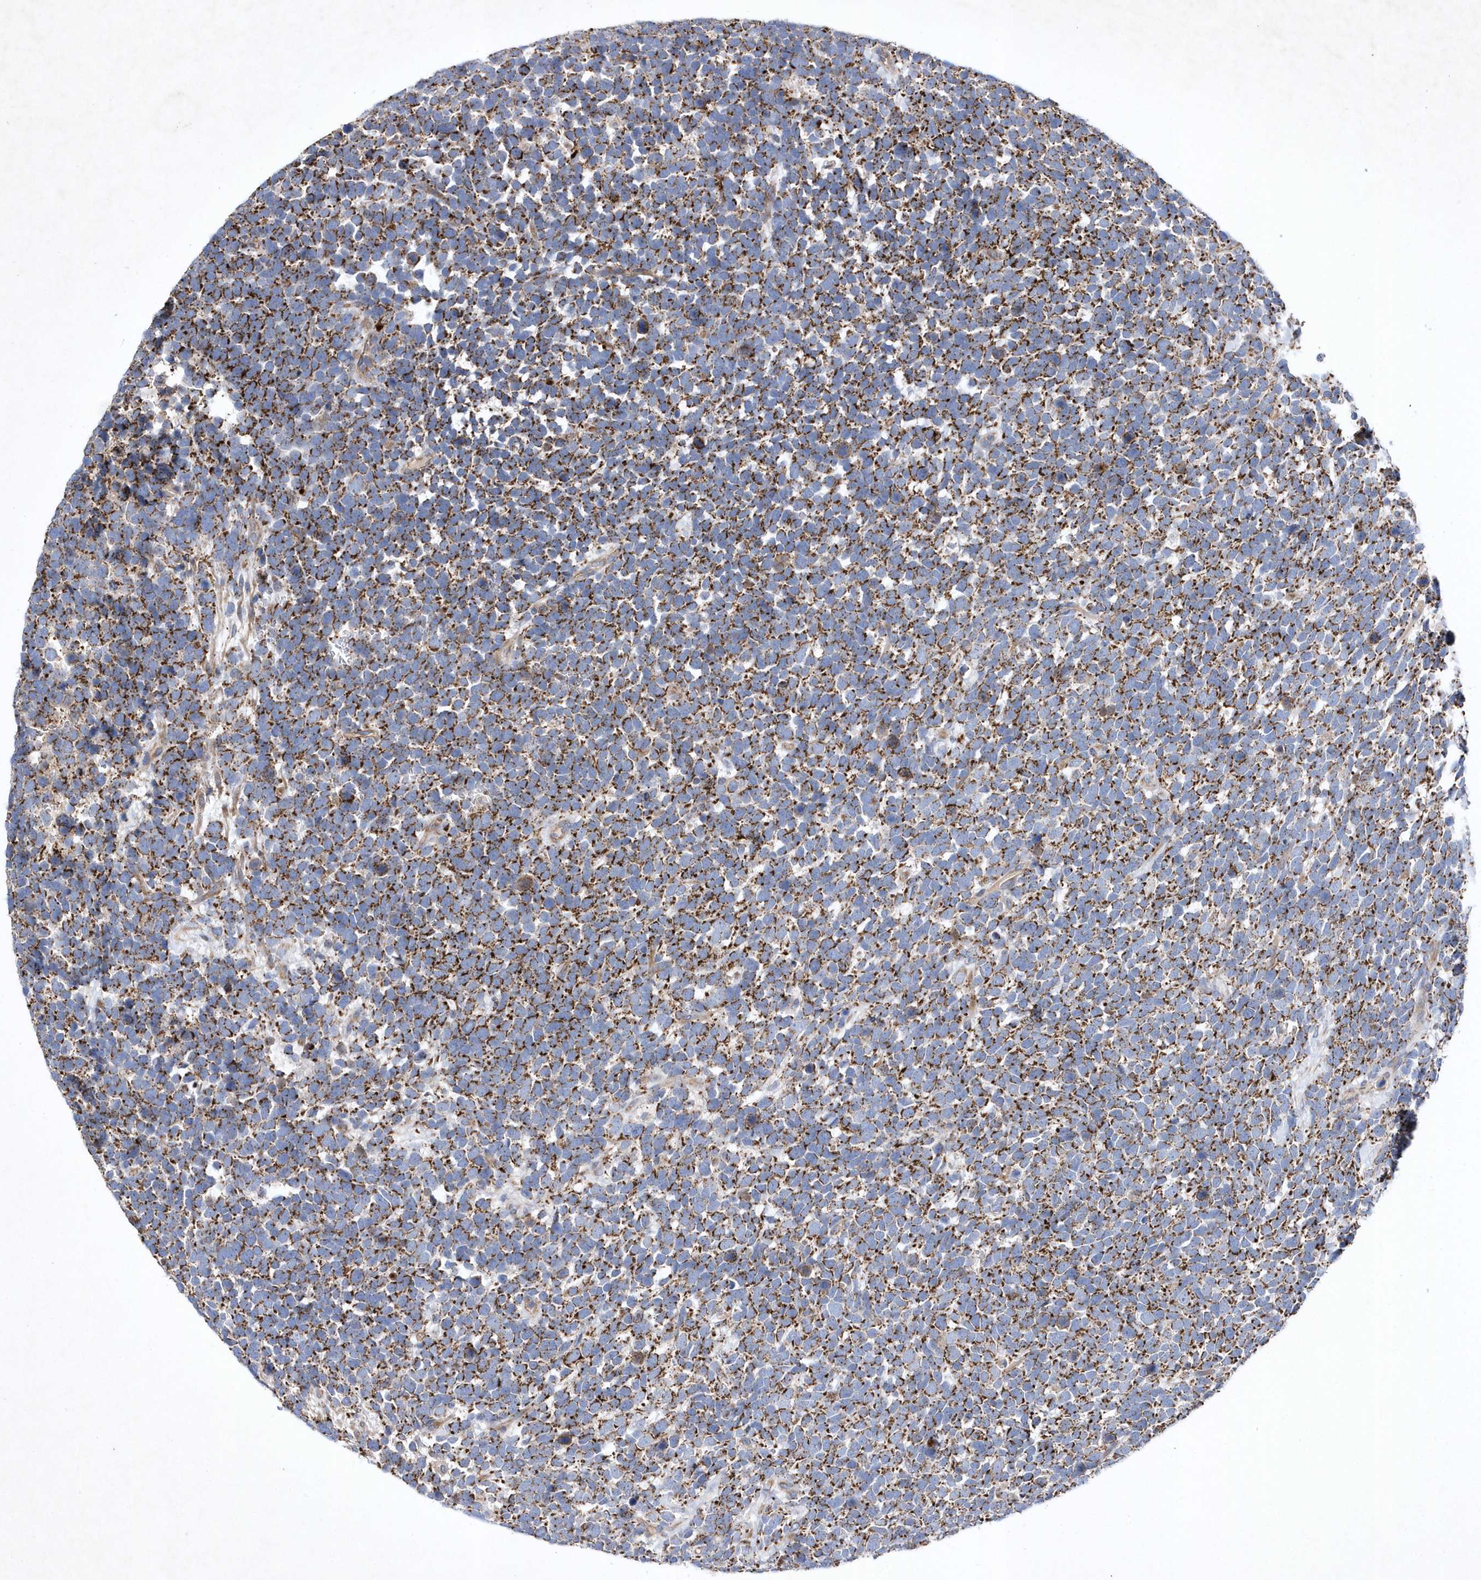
{"staining": {"intensity": "strong", "quantity": ">75%", "location": "cytoplasmic/membranous"}, "tissue": "urothelial cancer", "cell_type": "Tumor cells", "image_type": "cancer", "snomed": [{"axis": "morphology", "description": "Urothelial carcinoma, High grade"}, {"axis": "topography", "description": "Urinary bladder"}], "caption": "About >75% of tumor cells in human high-grade urothelial carcinoma display strong cytoplasmic/membranous protein expression as visualized by brown immunohistochemical staining.", "gene": "METTL8", "patient": {"sex": "female", "age": 82}}